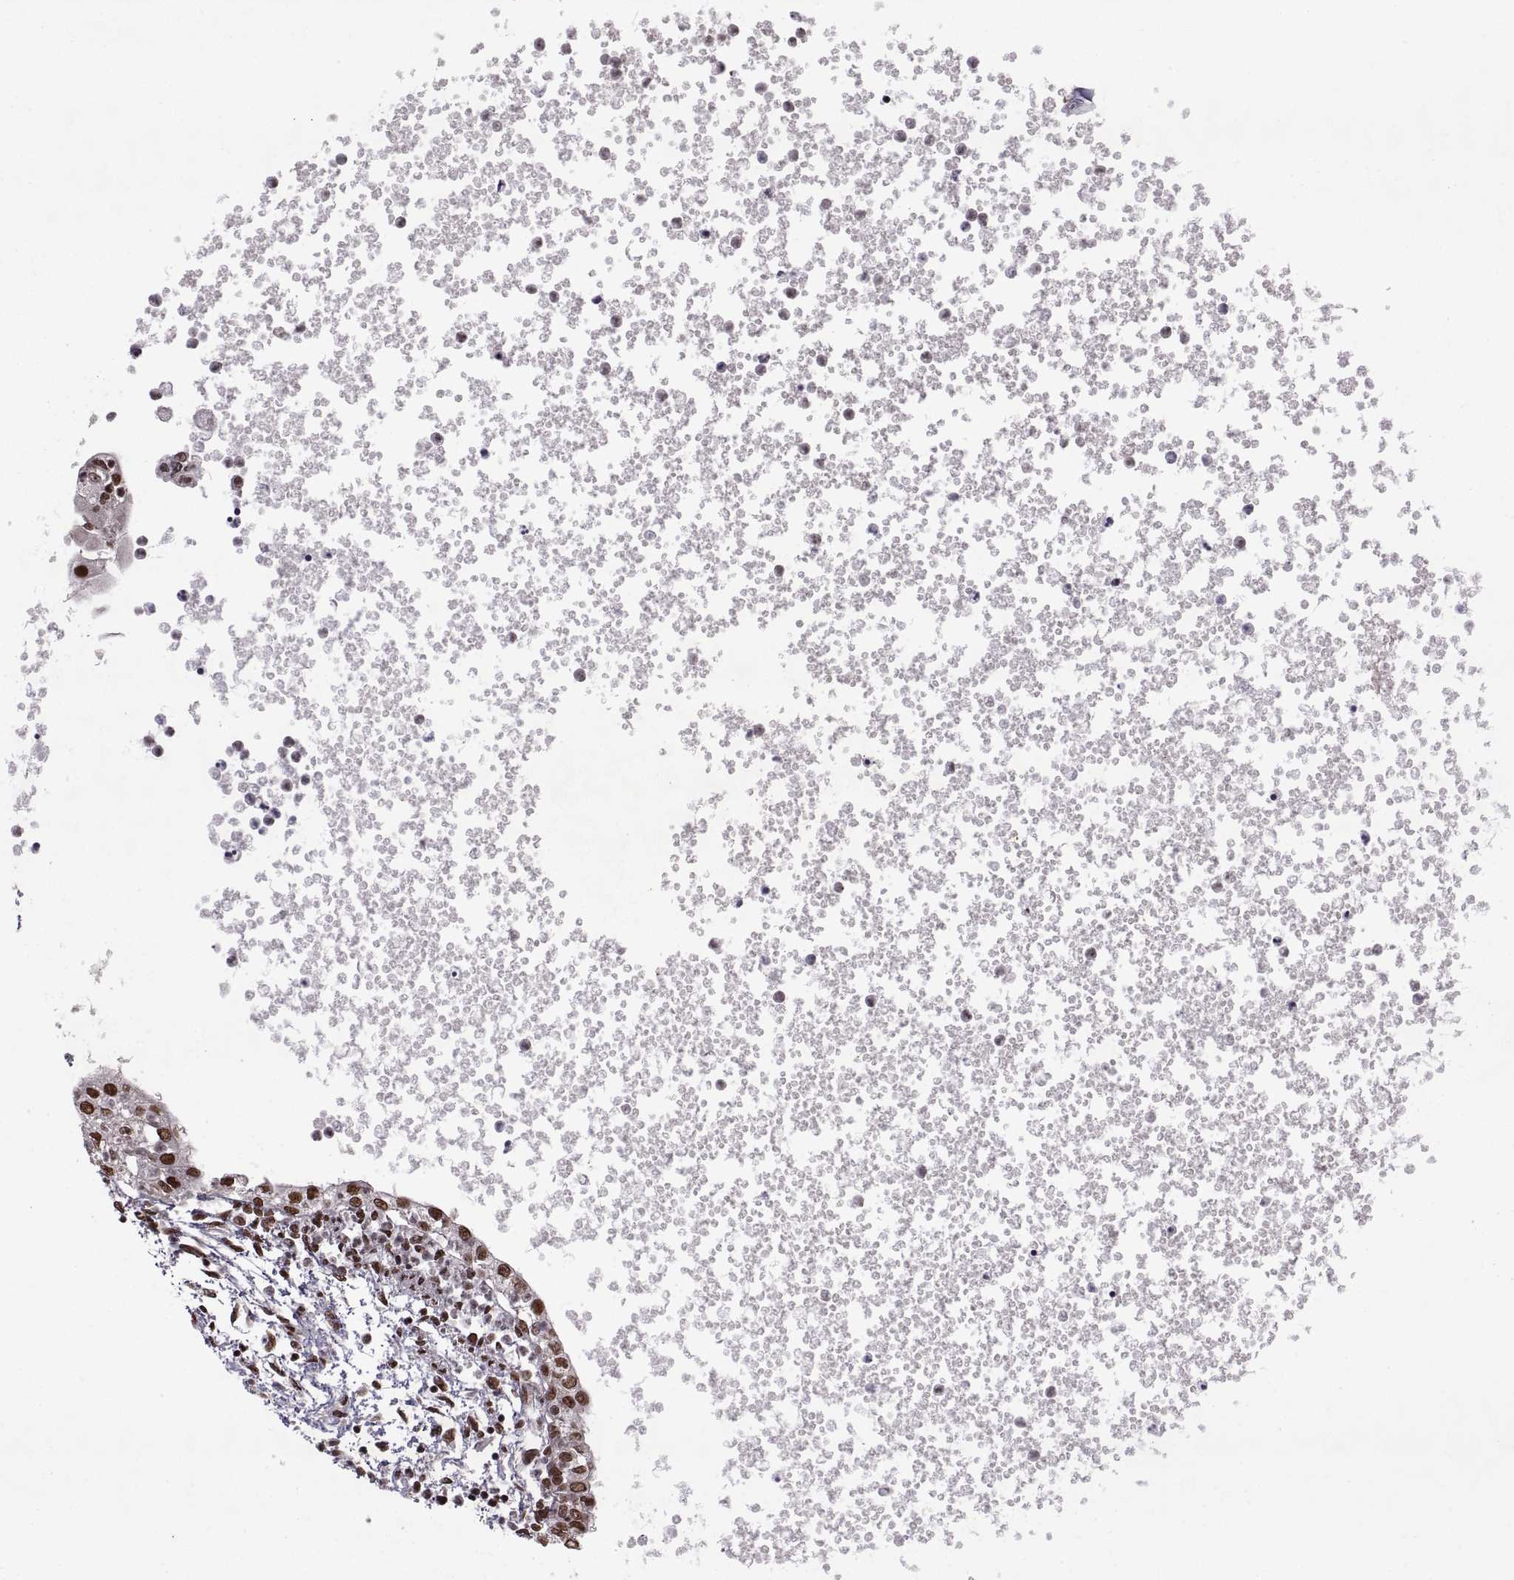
{"staining": {"intensity": "strong", "quantity": ">75%", "location": "nuclear"}, "tissue": "testis cancer", "cell_type": "Tumor cells", "image_type": "cancer", "snomed": [{"axis": "morphology", "description": "Carcinoma, Embryonal, NOS"}, {"axis": "topography", "description": "Testis"}], "caption": "An immunohistochemistry (IHC) image of neoplastic tissue is shown. Protein staining in brown highlights strong nuclear positivity in testis embryonal carcinoma within tumor cells.", "gene": "MT1E", "patient": {"sex": "male", "age": 37}}